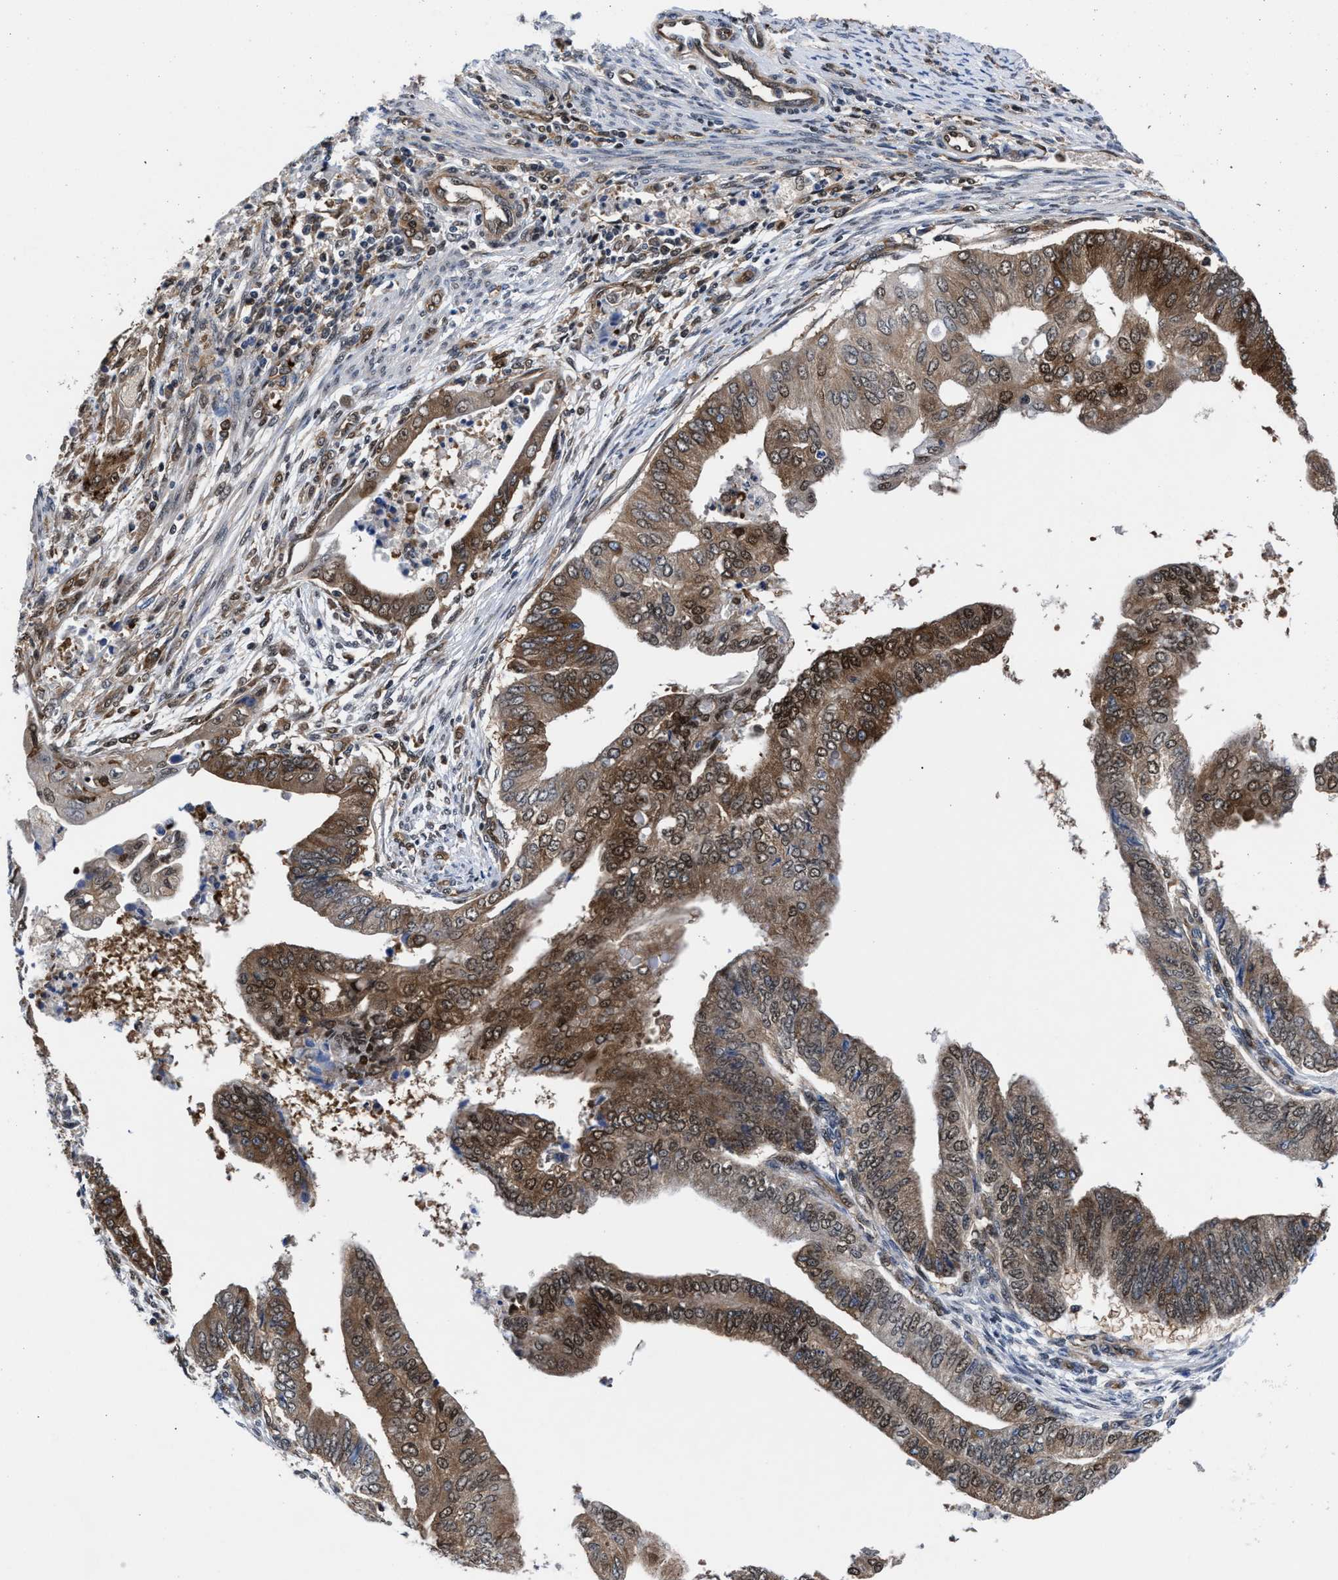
{"staining": {"intensity": "moderate", "quantity": ">75%", "location": "cytoplasmic/membranous,nuclear"}, "tissue": "endometrial cancer", "cell_type": "Tumor cells", "image_type": "cancer", "snomed": [{"axis": "morphology", "description": "Polyp, NOS"}, {"axis": "morphology", "description": "Adenocarcinoma, NOS"}, {"axis": "morphology", "description": "Adenoma, NOS"}, {"axis": "topography", "description": "Endometrium"}], "caption": "Endometrial adenocarcinoma was stained to show a protein in brown. There is medium levels of moderate cytoplasmic/membranous and nuclear expression in approximately >75% of tumor cells.", "gene": "ACLY", "patient": {"sex": "female", "age": 79}}